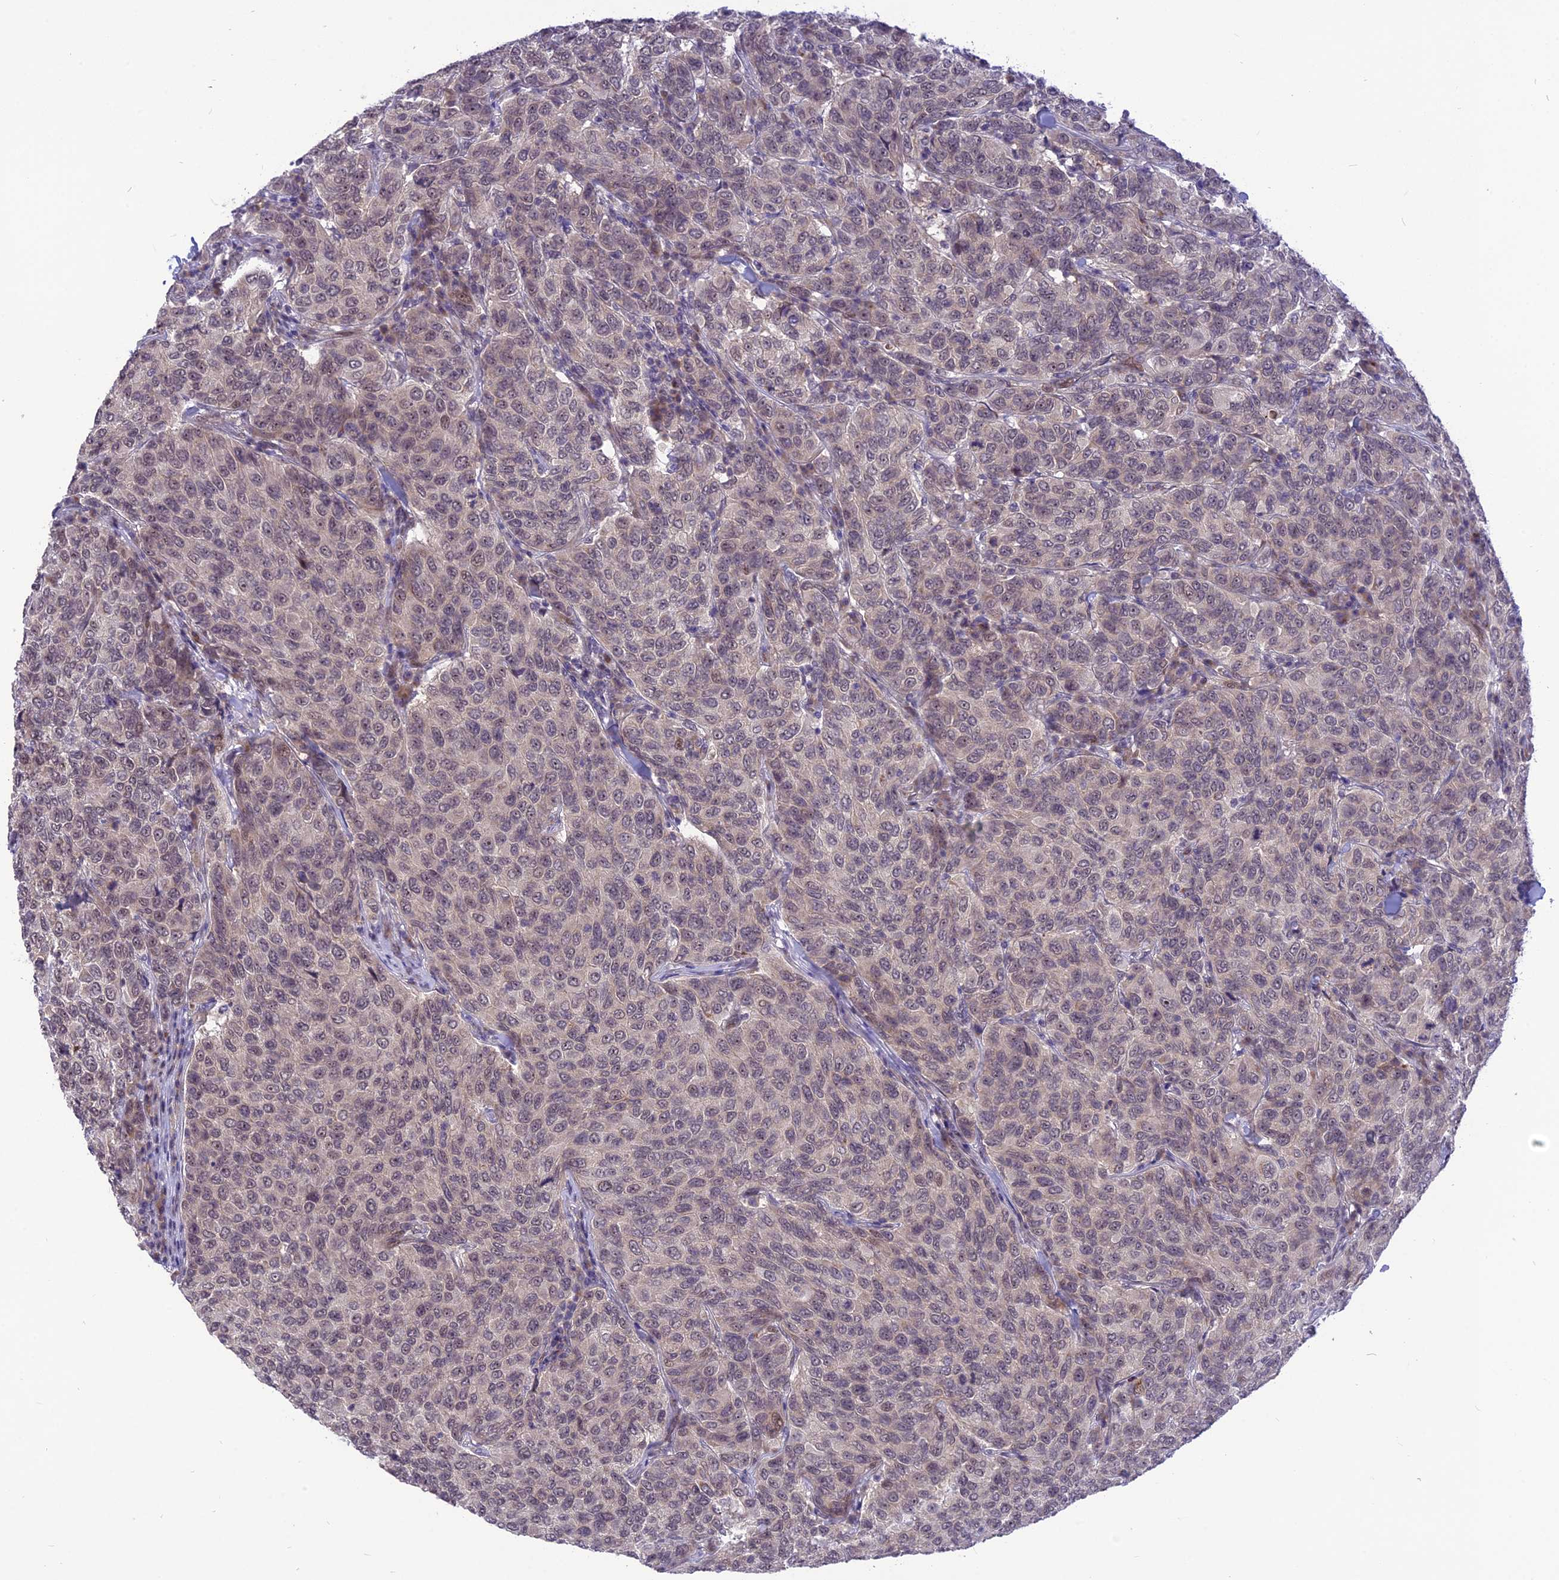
{"staining": {"intensity": "weak", "quantity": "25%-75%", "location": "nuclear"}, "tissue": "breast cancer", "cell_type": "Tumor cells", "image_type": "cancer", "snomed": [{"axis": "morphology", "description": "Duct carcinoma"}, {"axis": "topography", "description": "Breast"}], "caption": "A photomicrograph of intraductal carcinoma (breast) stained for a protein exhibits weak nuclear brown staining in tumor cells.", "gene": "ZNF837", "patient": {"sex": "female", "age": 55}}